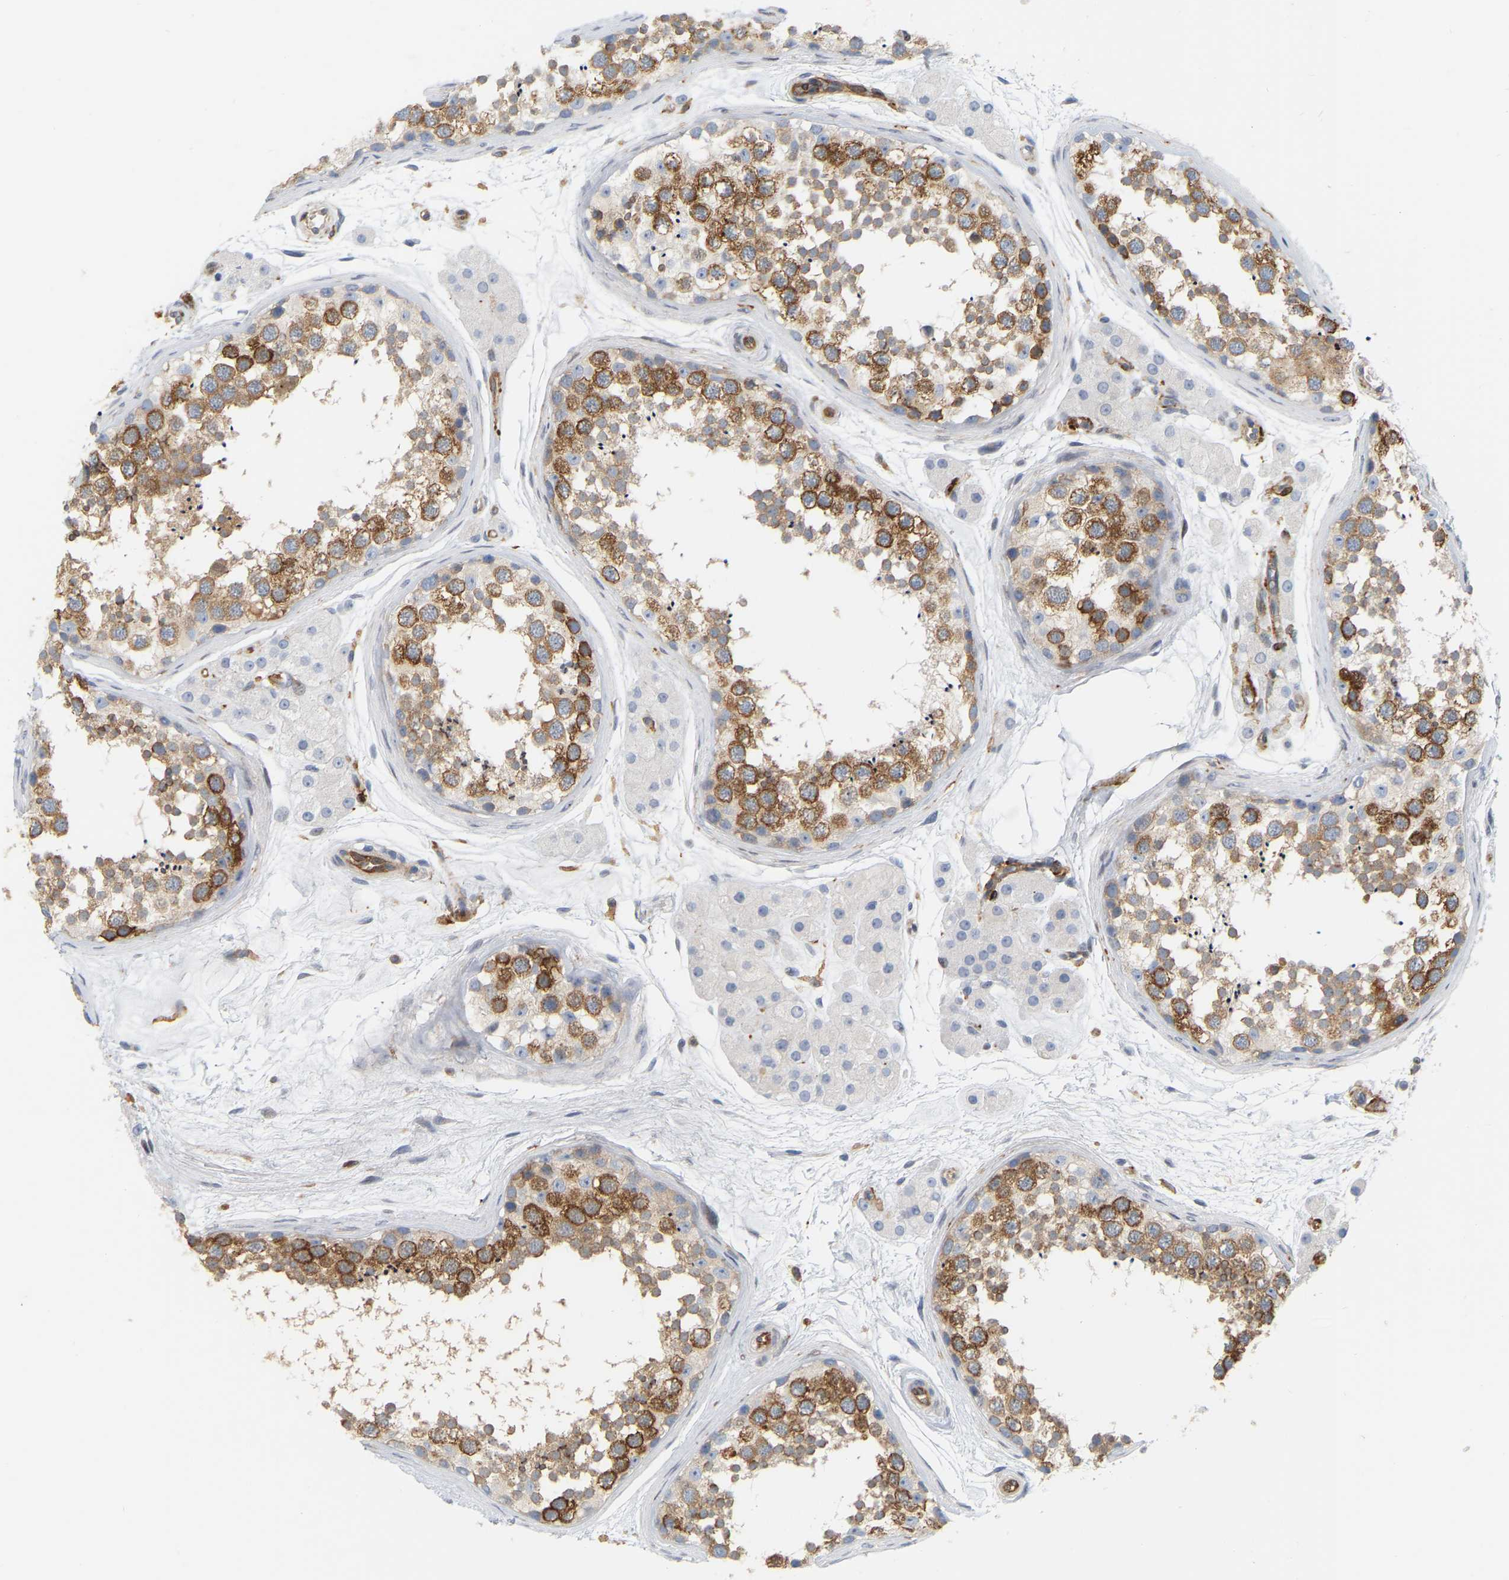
{"staining": {"intensity": "moderate", "quantity": "25%-75%", "location": "cytoplasmic/membranous"}, "tissue": "testis", "cell_type": "Cells in seminiferous ducts", "image_type": "normal", "snomed": [{"axis": "morphology", "description": "Normal tissue, NOS"}, {"axis": "topography", "description": "Testis"}], "caption": "This photomicrograph exhibits immunohistochemistry (IHC) staining of benign testis, with medium moderate cytoplasmic/membranous positivity in approximately 25%-75% of cells in seminiferous ducts.", "gene": "RAPH1", "patient": {"sex": "male", "age": 56}}